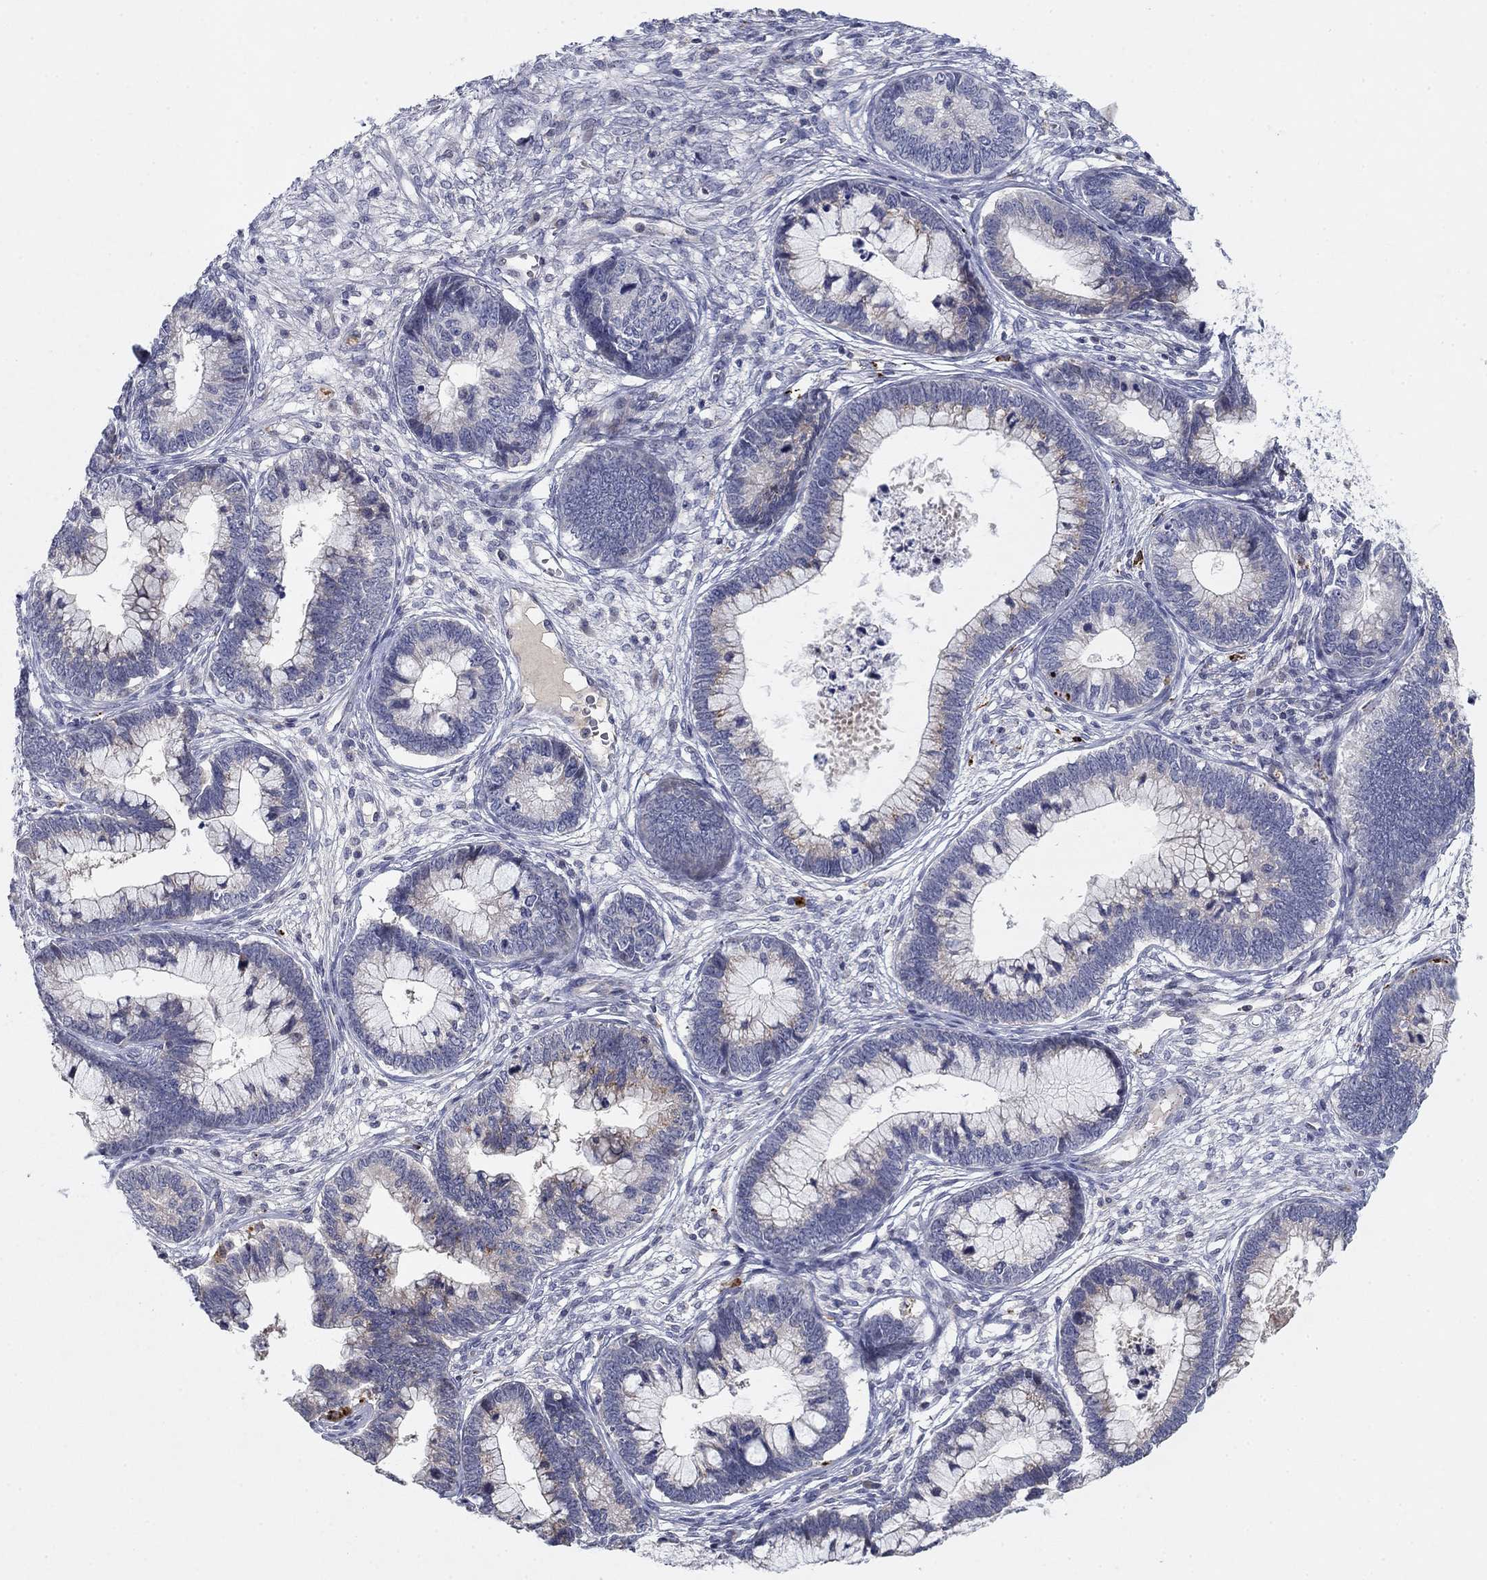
{"staining": {"intensity": "moderate", "quantity": "<25%", "location": "cytoplasmic/membranous"}, "tissue": "cervical cancer", "cell_type": "Tumor cells", "image_type": "cancer", "snomed": [{"axis": "morphology", "description": "Adenocarcinoma, NOS"}, {"axis": "topography", "description": "Cervix"}], "caption": "Immunohistochemical staining of cervical cancer (adenocarcinoma) displays moderate cytoplasmic/membranous protein positivity in approximately <25% of tumor cells.", "gene": "AMN1", "patient": {"sex": "female", "age": 44}}